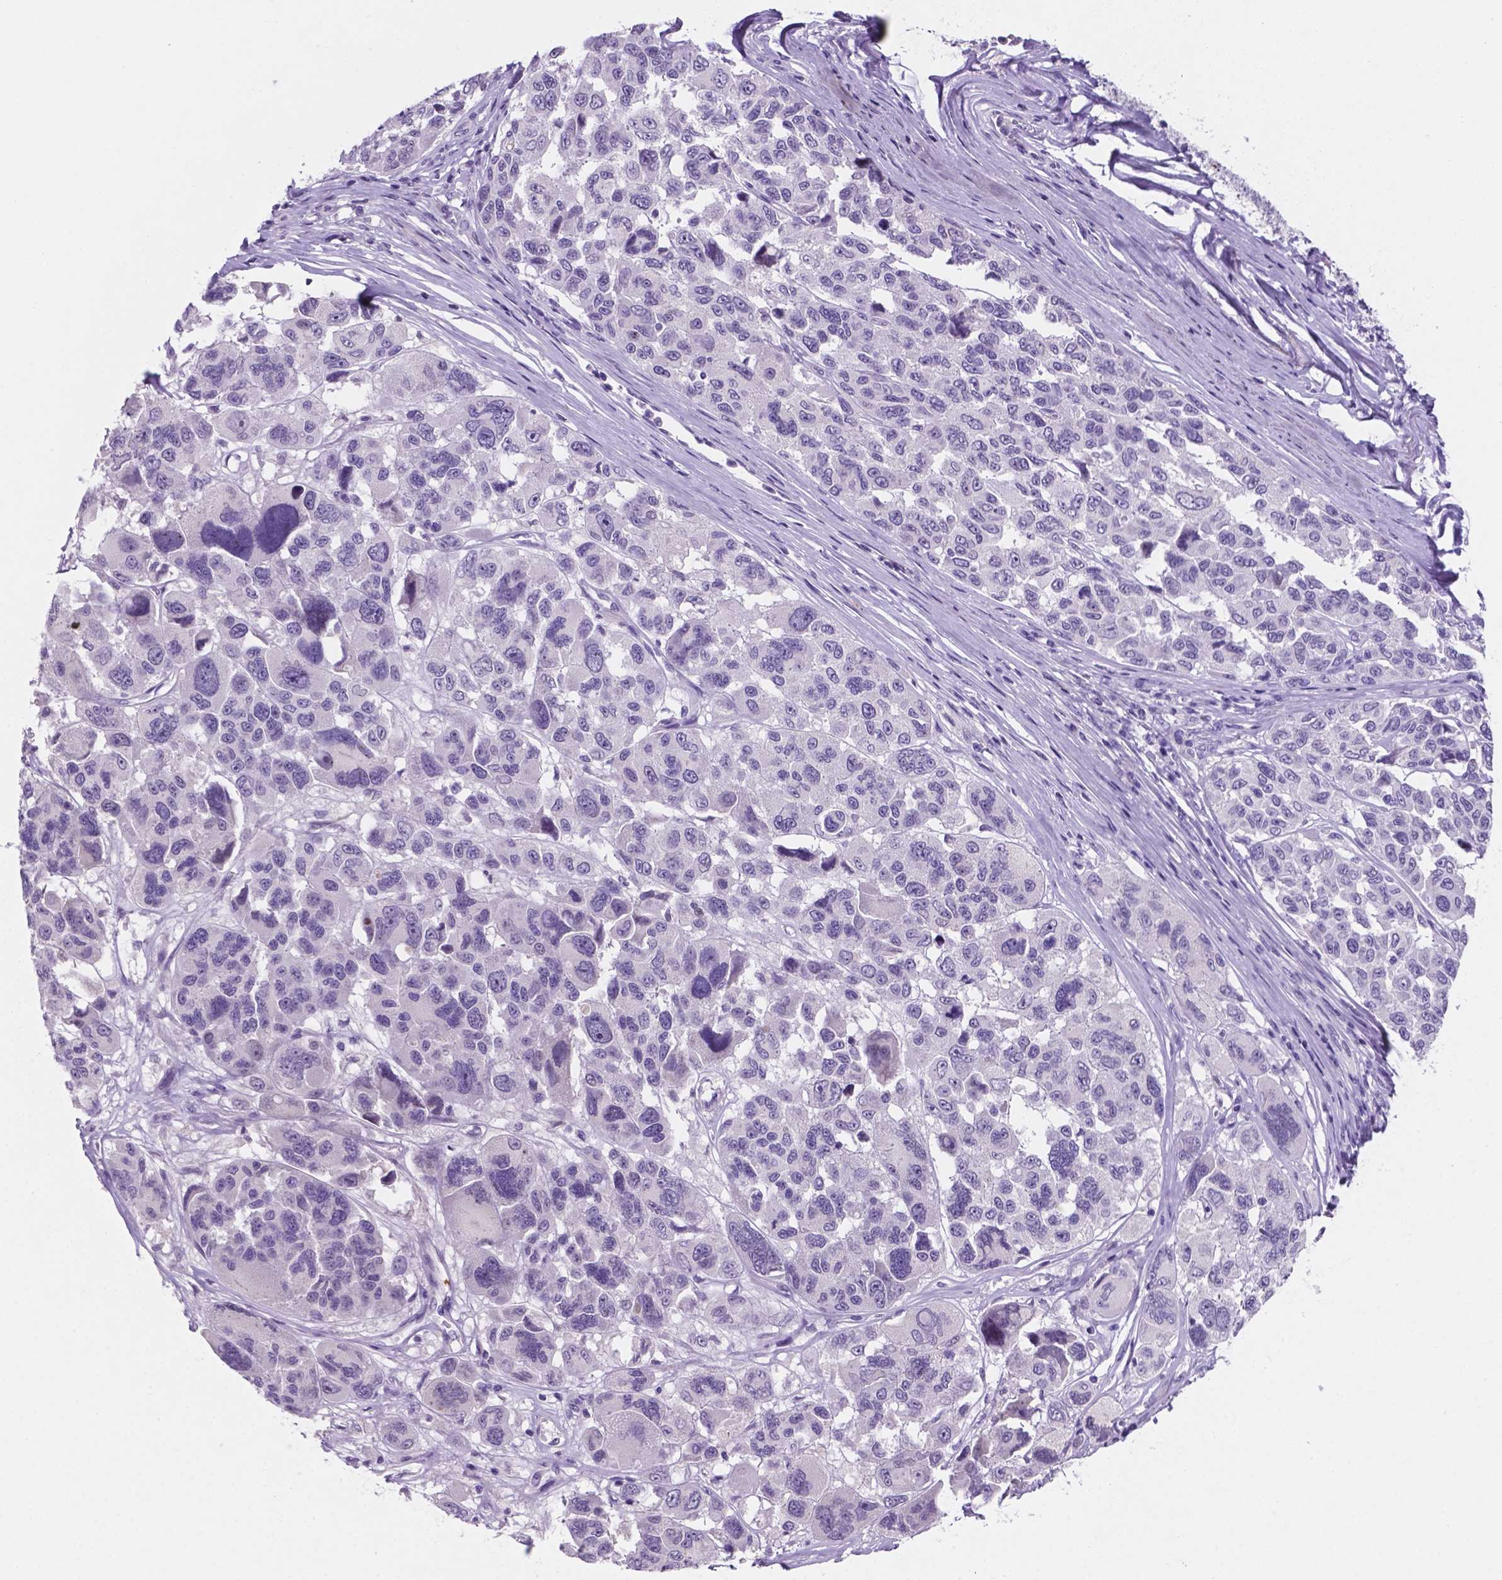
{"staining": {"intensity": "negative", "quantity": "none", "location": "none"}, "tissue": "melanoma", "cell_type": "Tumor cells", "image_type": "cancer", "snomed": [{"axis": "morphology", "description": "Malignant melanoma, NOS"}, {"axis": "topography", "description": "Skin"}], "caption": "Immunohistochemical staining of melanoma demonstrates no significant positivity in tumor cells. Brightfield microscopy of immunohistochemistry (IHC) stained with DAB (3,3'-diaminobenzidine) (brown) and hematoxylin (blue), captured at high magnification.", "gene": "EBLN2", "patient": {"sex": "female", "age": 66}}